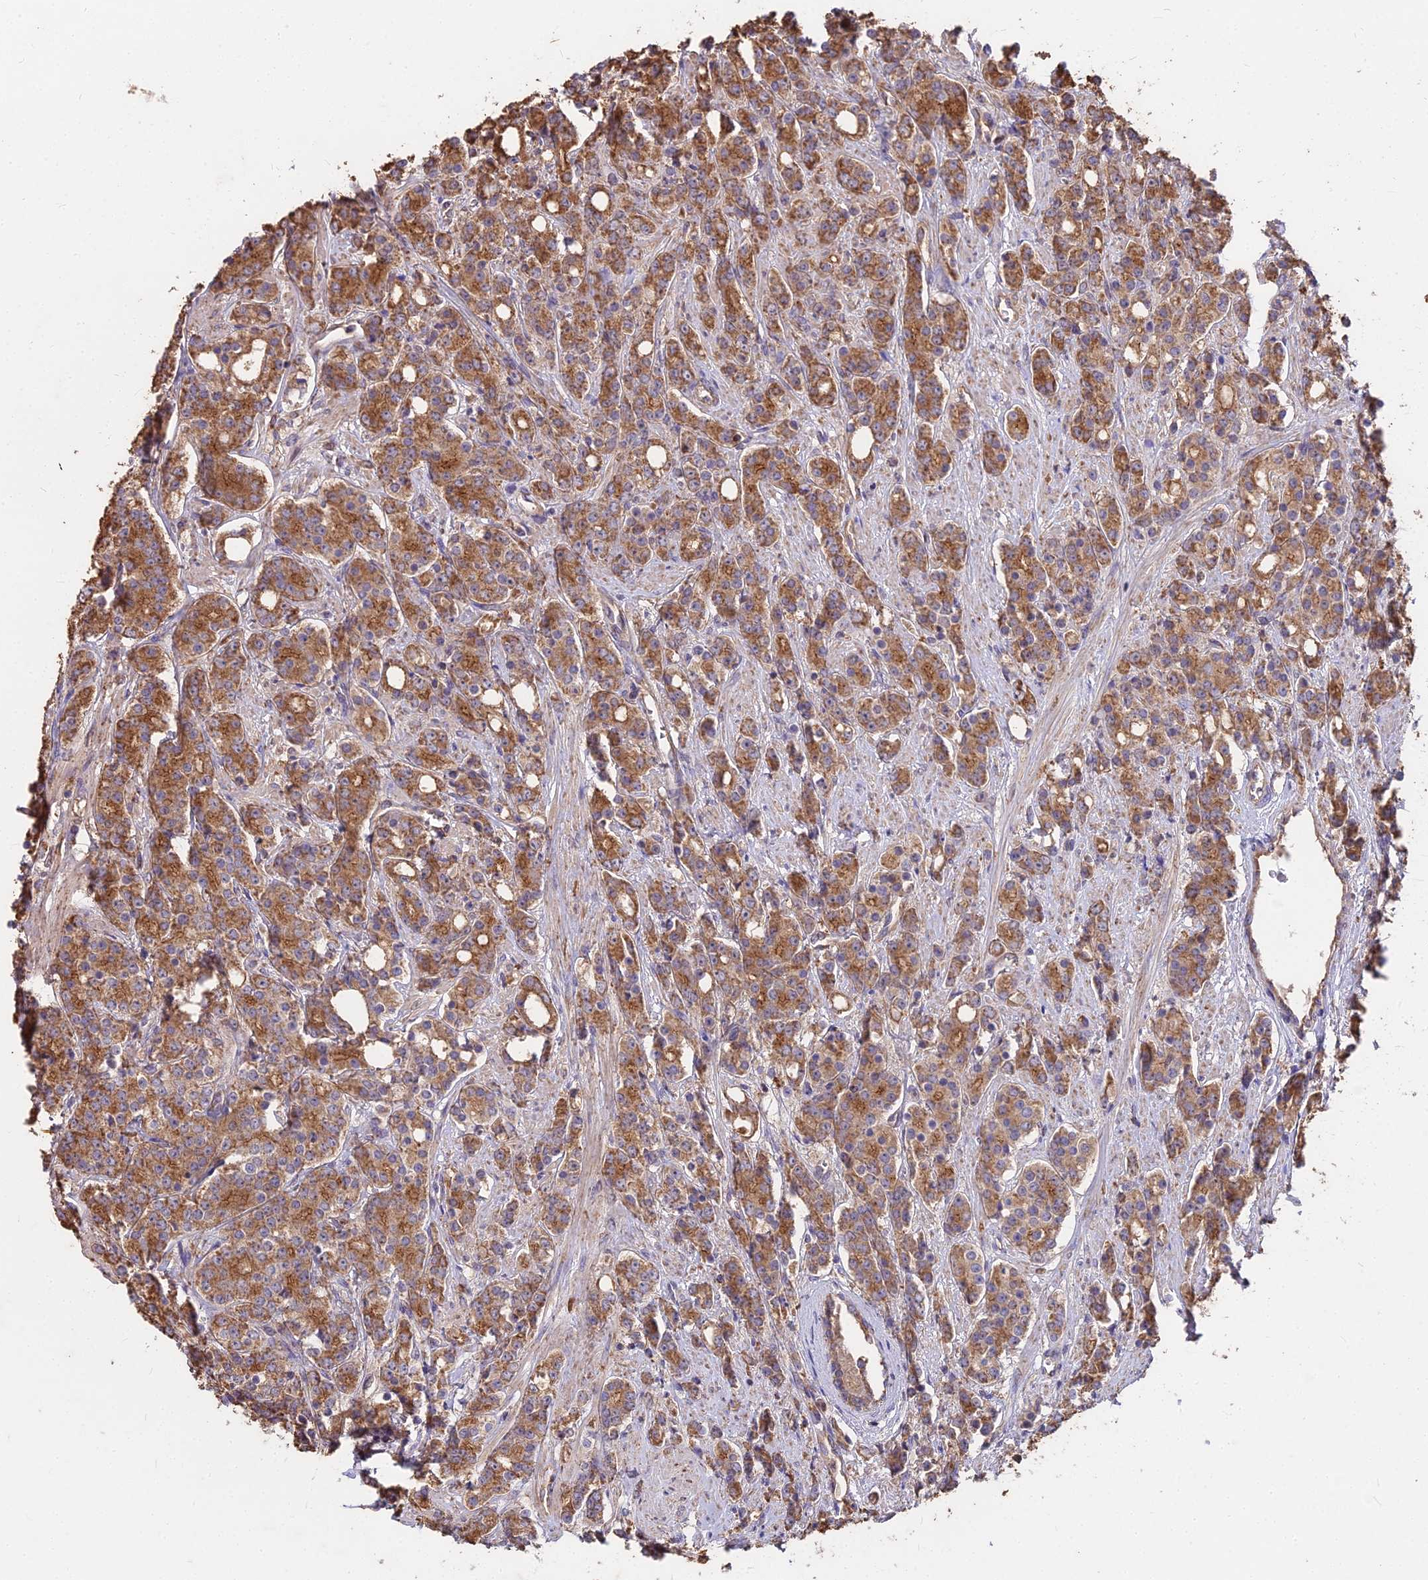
{"staining": {"intensity": "moderate", "quantity": ">75%", "location": "cytoplasmic/membranous"}, "tissue": "prostate cancer", "cell_type": "Tumor cells", "image_type": "cancer", "snomed": [{"axis": "morphology", "description": "Adenocarcinoma, High grade"}, {"axis": "topography", "description": "Prostate"}], "caption": "Prostate cancer (high-grade adenocarcinoma) stained with a protein marker demonstrates moderate staining in tumor cells.", "gene": "CEMIP2", "patient": {"sex": "male", "age": 62}}